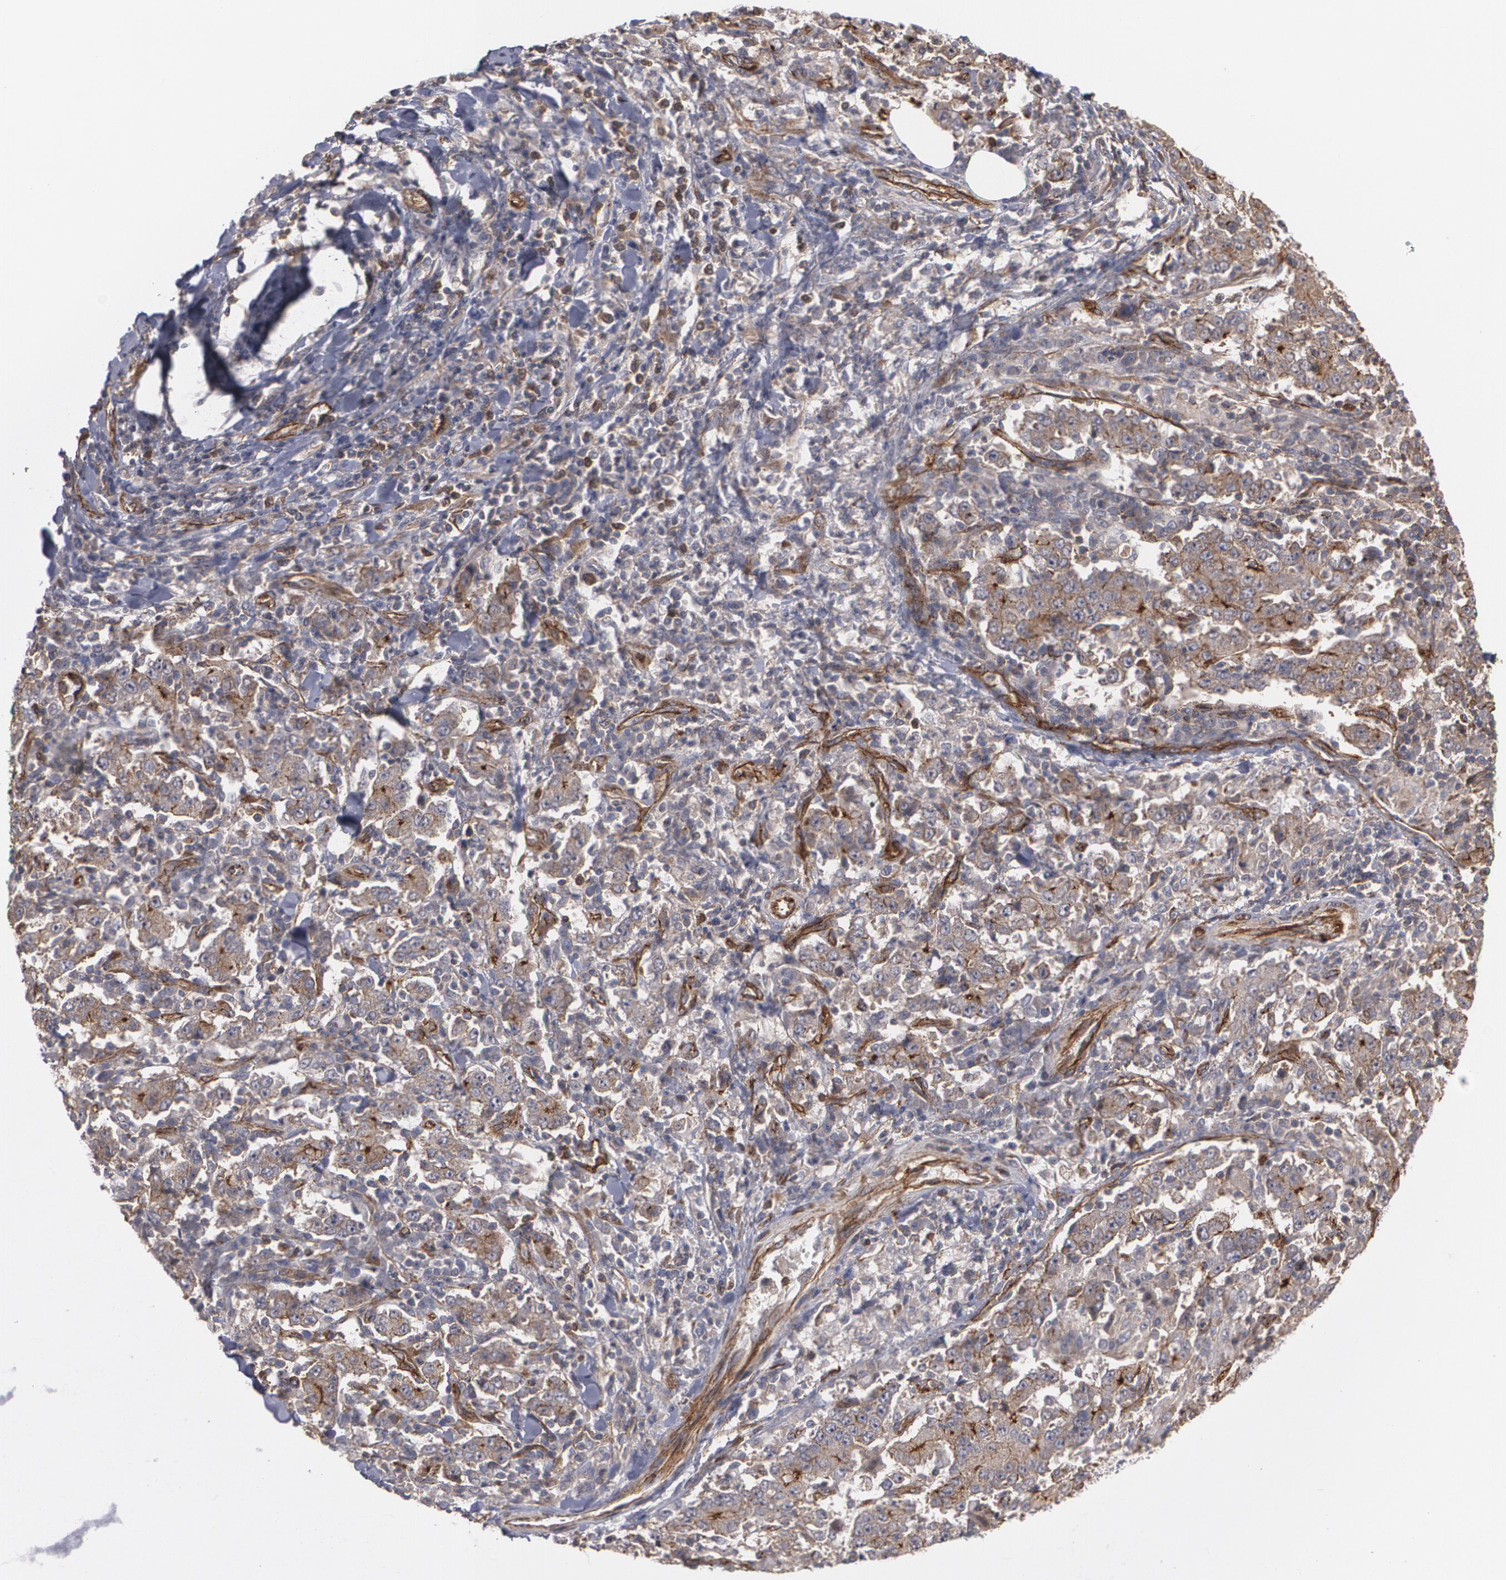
{"staining": {"intensity": "moderate", "quantity": ">75%", "location": "cytoplasmic/membranous"}, "tissue": "stomach cancer", "cell_type": "Tumor cells", "image_type": "cancer", "snomed": [{"axis": "morphology", "description": "Normal tissue, NOS"}, {"axis": "morphology", "description": "Adenocarcinoma, NOS"}, {"axis": "topography", "description": "Stomach, upper"}, {"axis": "topography", "description": "Stomach"}], "caption": "Immunohistochemical staining of adenocarcinoma (stomach) demonstrates moderate cytoplasmic/membranous protein positivity in approximately >75% of tumor cells.", "gene": "TJP1", "patient": {"sex": "male", "age": 59}}